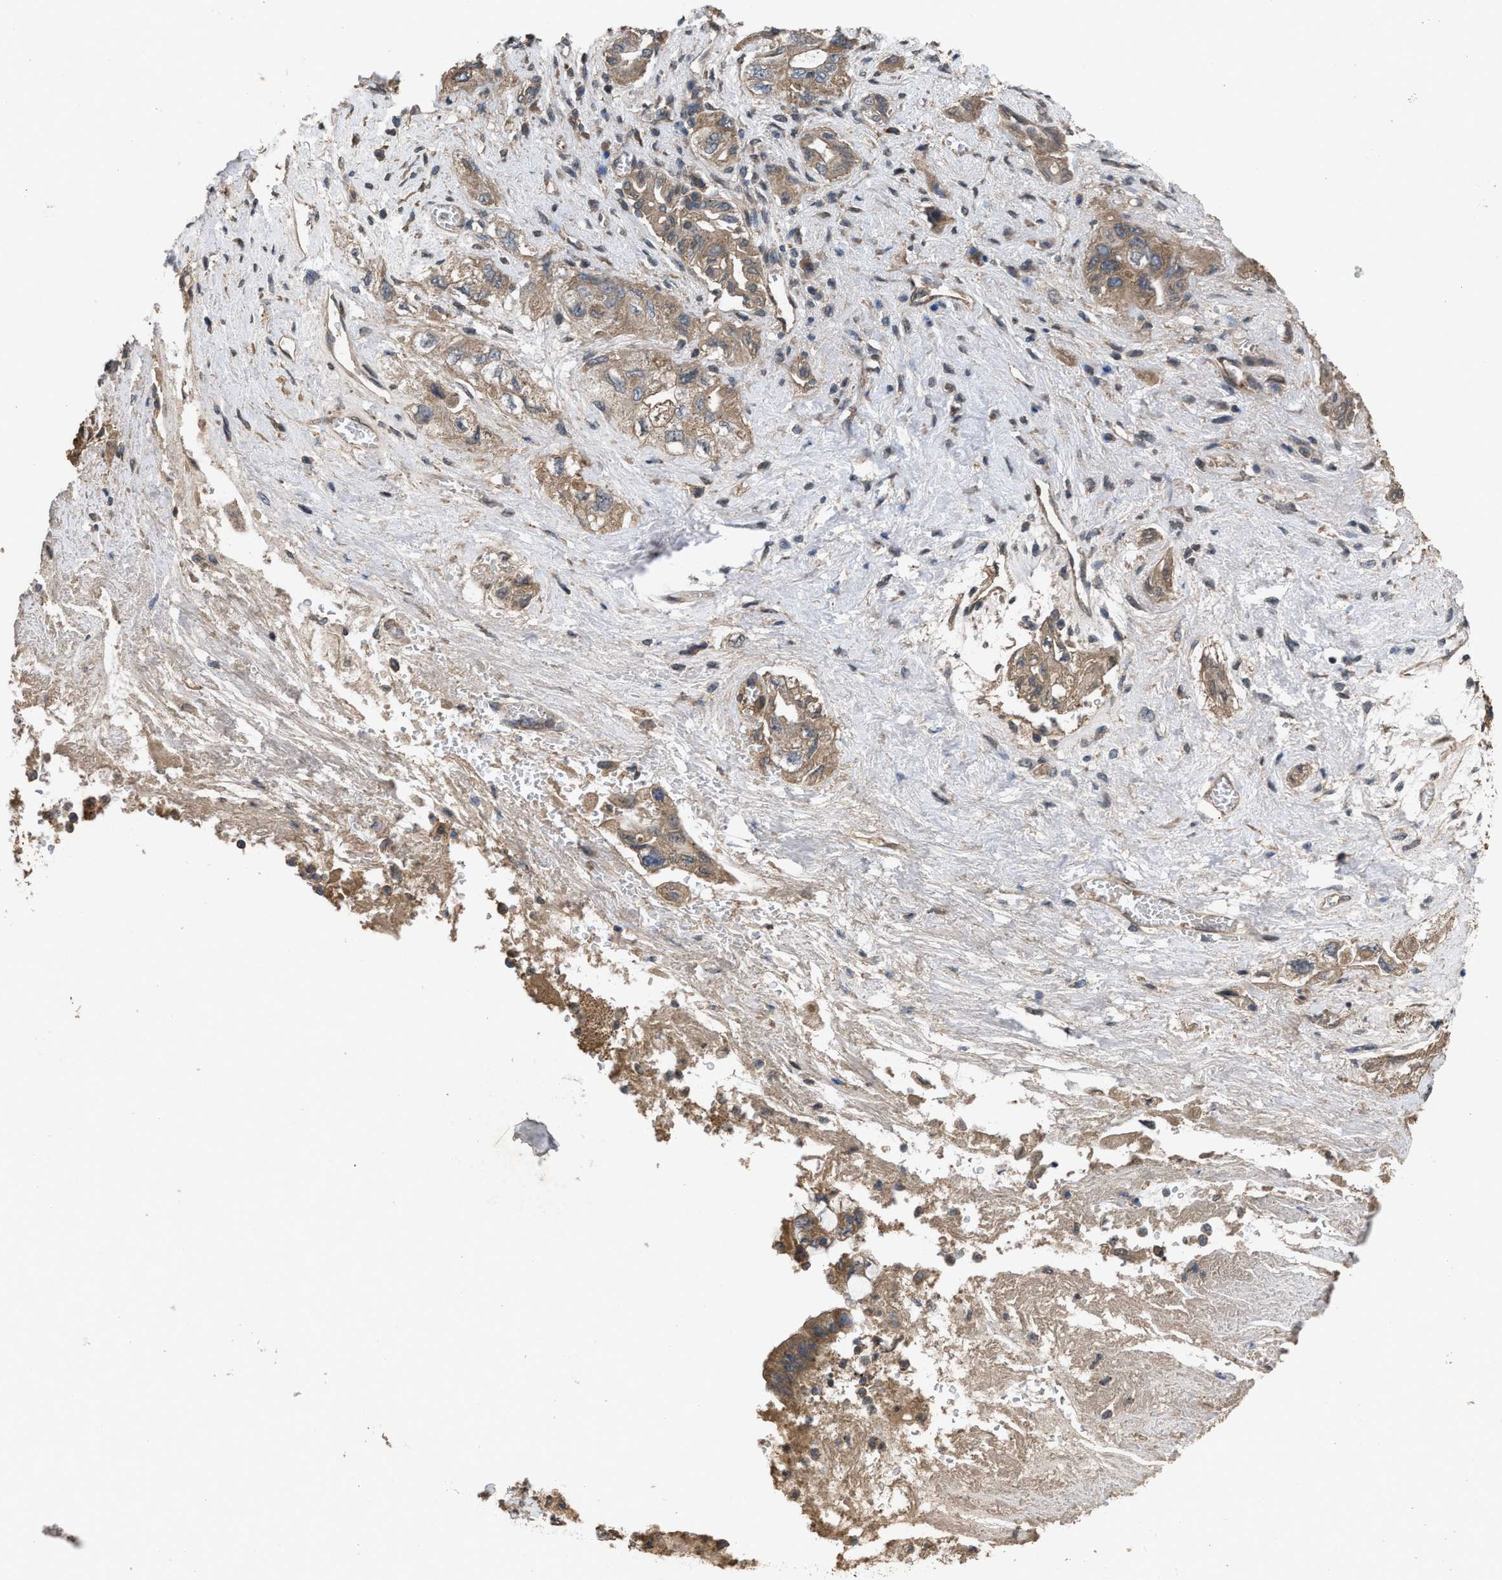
{"staining": {"intensity": "moderate", "quantity": ">75%", "location": "cytoplasmic/membranous"}, "tissue": "pancreatic cancer", "cell_type": "Tumor cells", "image_type": "cancer", "snomed": [{"axis": "morphology", "description": "Adenocarcinoma, NOS"}, {"axis": "topography", "description": "Pancreas"}], "caption": "A medium amount of moderate cytoplasmic/membranous staining is identified in approximately >75% of tumor cells in pancreatic cancer (adenocarcinoma) tissue. (IHC, brightfield microscopy, high magnification).", "gene": "UTRN", "patient": {"sex": "female", "age": 73}}